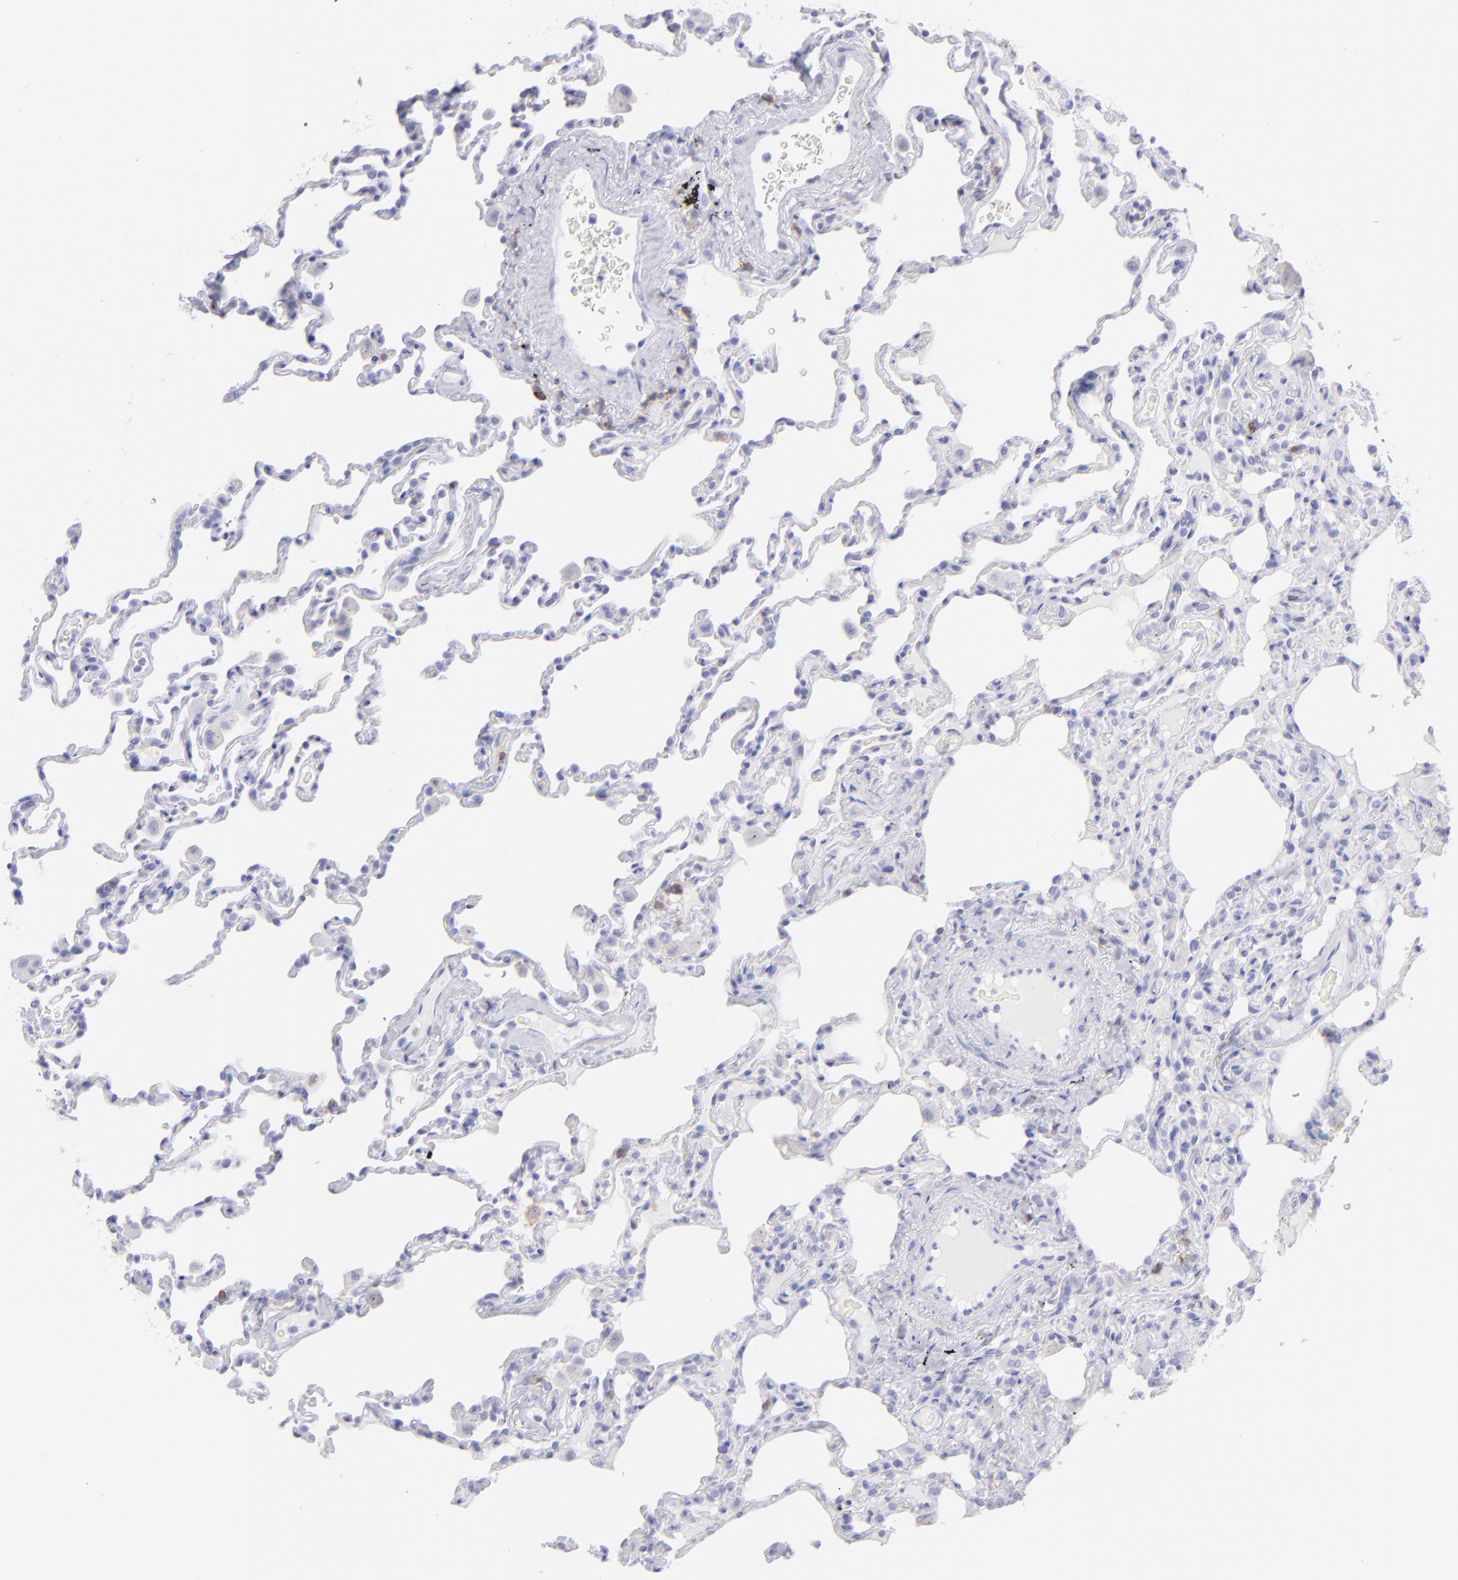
{"staining": {"intensity": "negative", "quantity": "none", "location": "none"}, "tissue": "lung", "cell_type": "Alveolar cells", "image_type": "normal", "snomed": [{"axis": "morphology", "description": "Normal tissue, NOS"}, {"axis": "topography", "description": "Lung"}], "caption": "This is a photomicrograph of IHC staining of benign lung, which shows no staining in alveolar cells.", "gene": "CD69", "patient": {"sex": "male", "age": 59}}